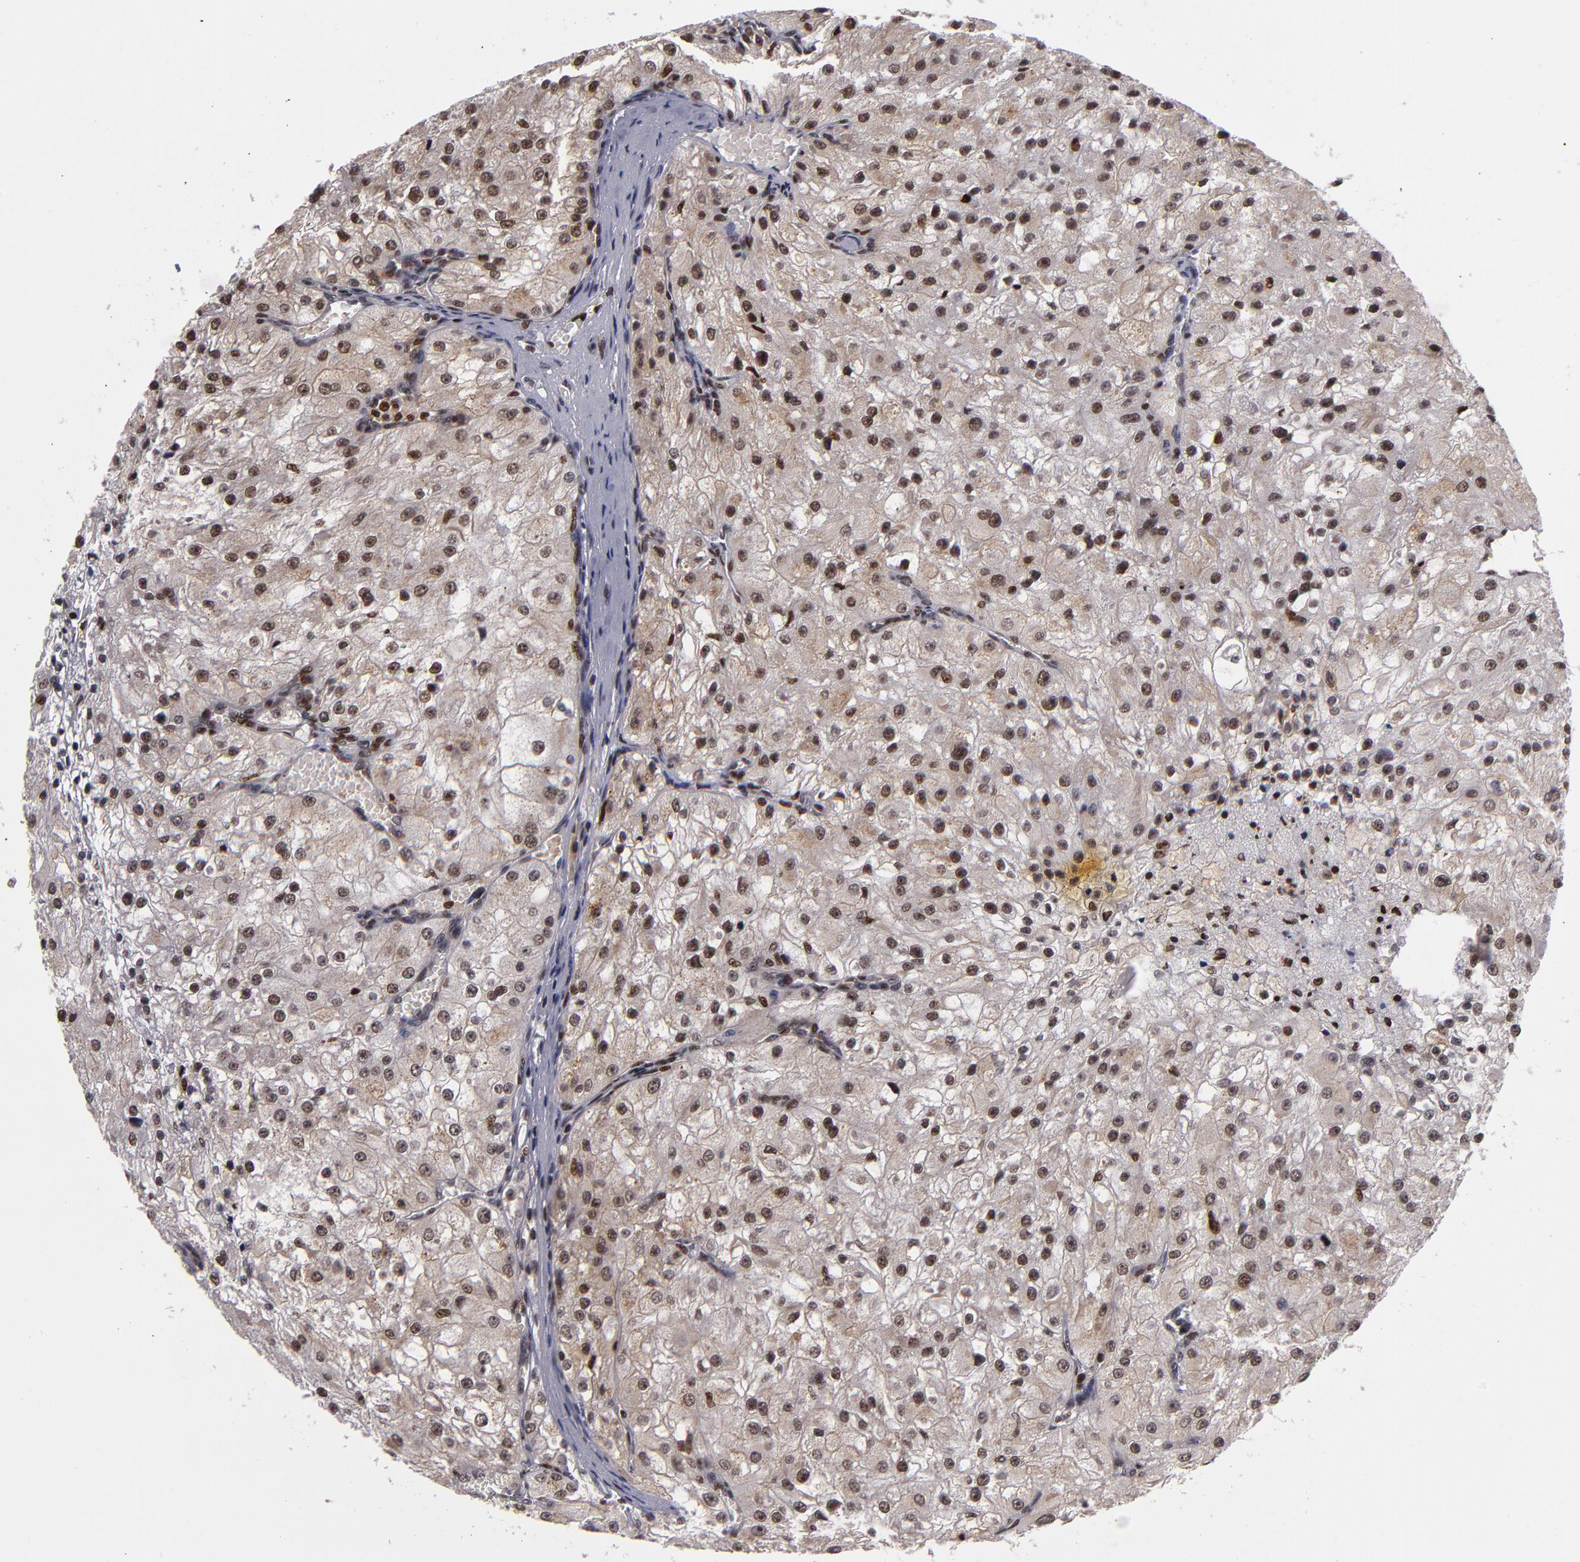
{"staining": {"intensity": "weak", "quantity": "25%-75%", "location": "nuclear"}, "tissue": "renal cancer", "cell_type": "Tumor cells", "image_type": "cancer", "snomed": [{"axis": "morphology", "description": "Adenocarcinoma, NOS"}, {"axis": "topography", "description": "Kidney"}], "caption": "Immunohistochemical staining of human renal cancer (adenocarcinoma) demonstrates low levels of weak nuclear expression in about 25%-75% of tumor cells.", "gene": "KDM6A", "patient": {"sex": "female", "age": 74}}